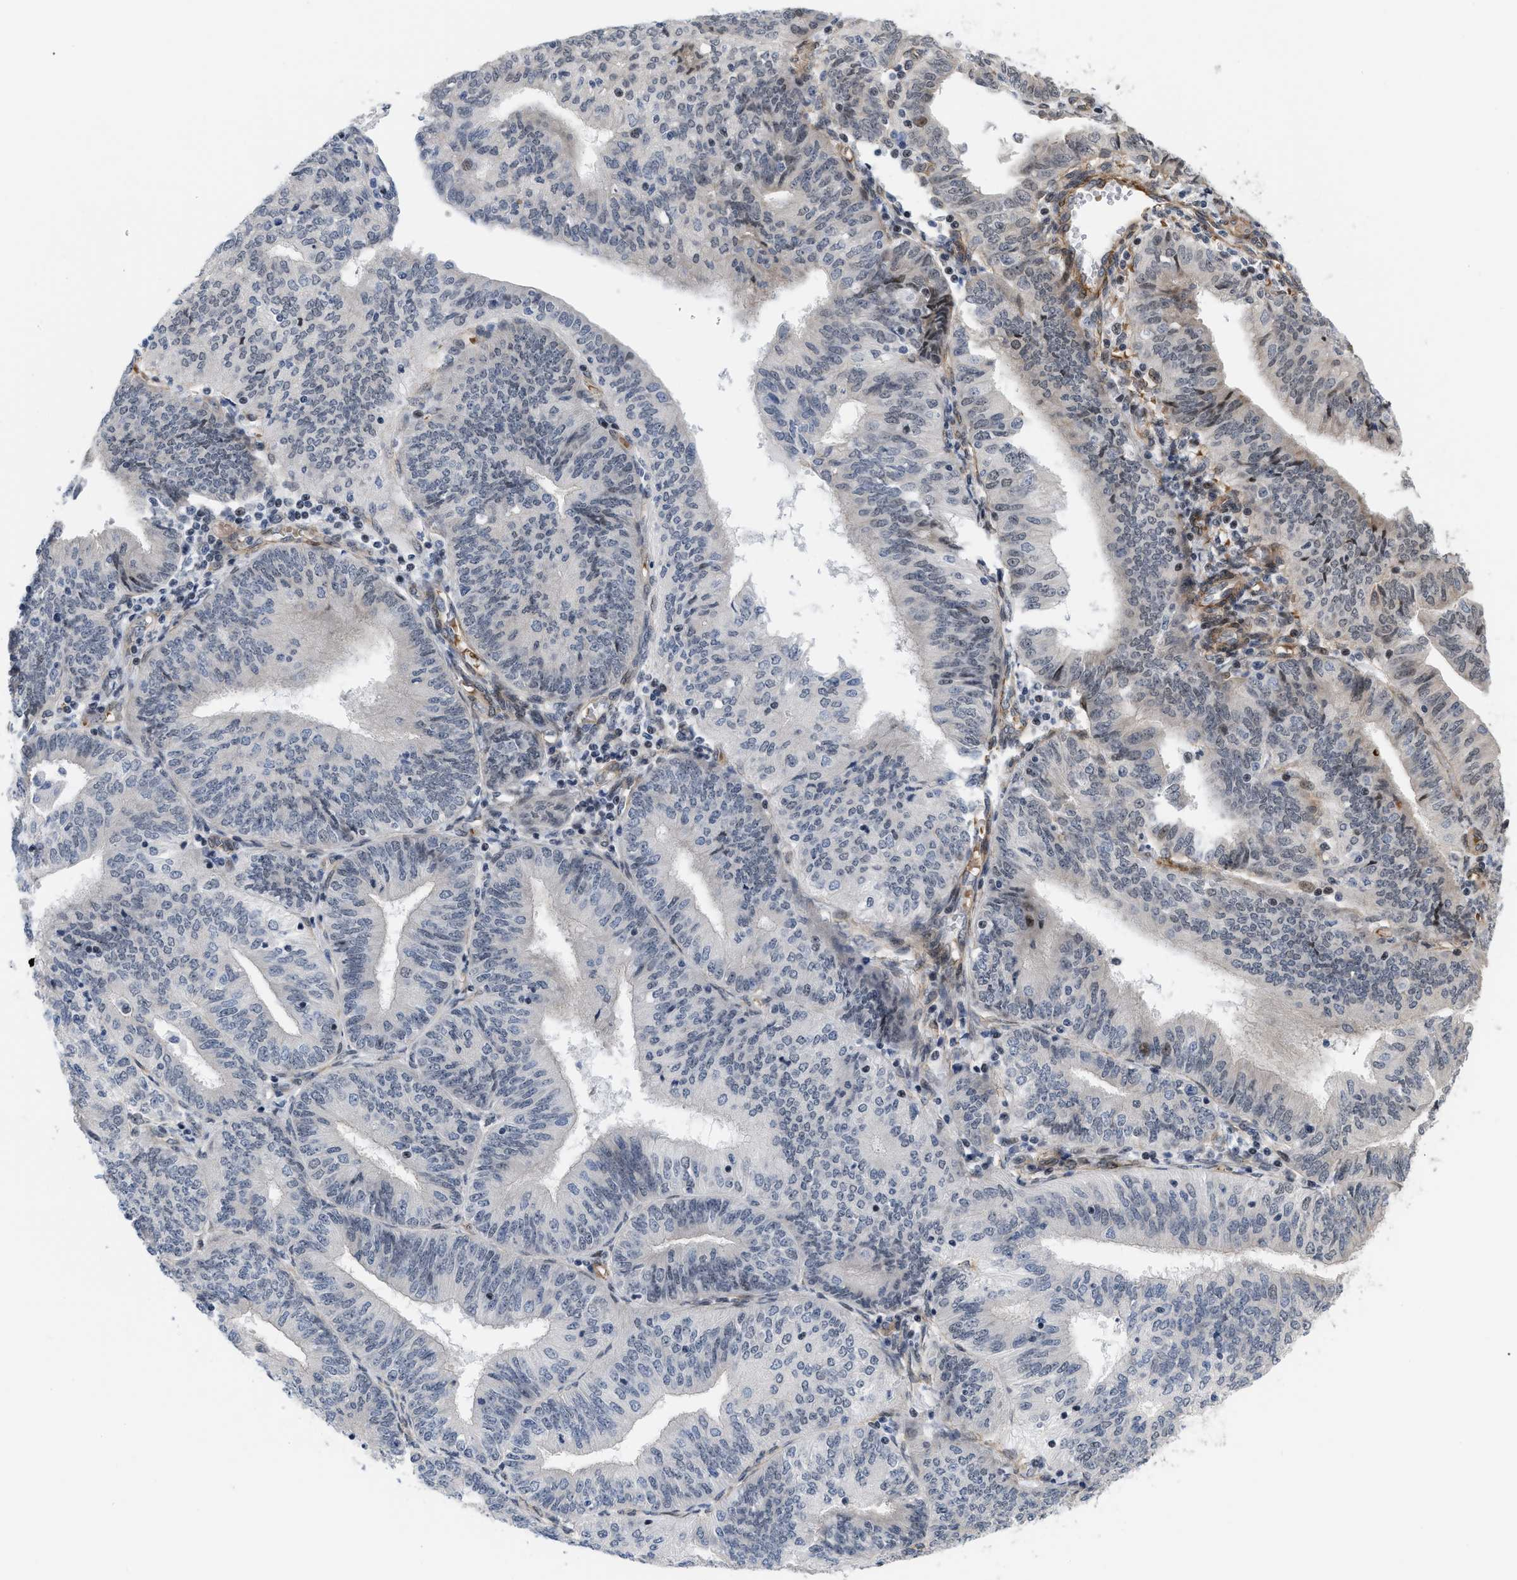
{"staining": {"intensity": "negative", "quantity": "none", "location": "none"}, "tissue": "endometrial cancer", "cell_type": "Tumor cells", "image_type": "cancer", "snomed": [{"axis": "morphology", "description": "Adenocarcinoma, NOS"}, {"axis": "topography", "description": "Endometrium"}], "caption": "This is an IHC image of human adenocarcinoma (endometrial). There is no expression in tumor cells.", "gene": "GPRASP2", "patient": {"sex": "female", "age": 58}}